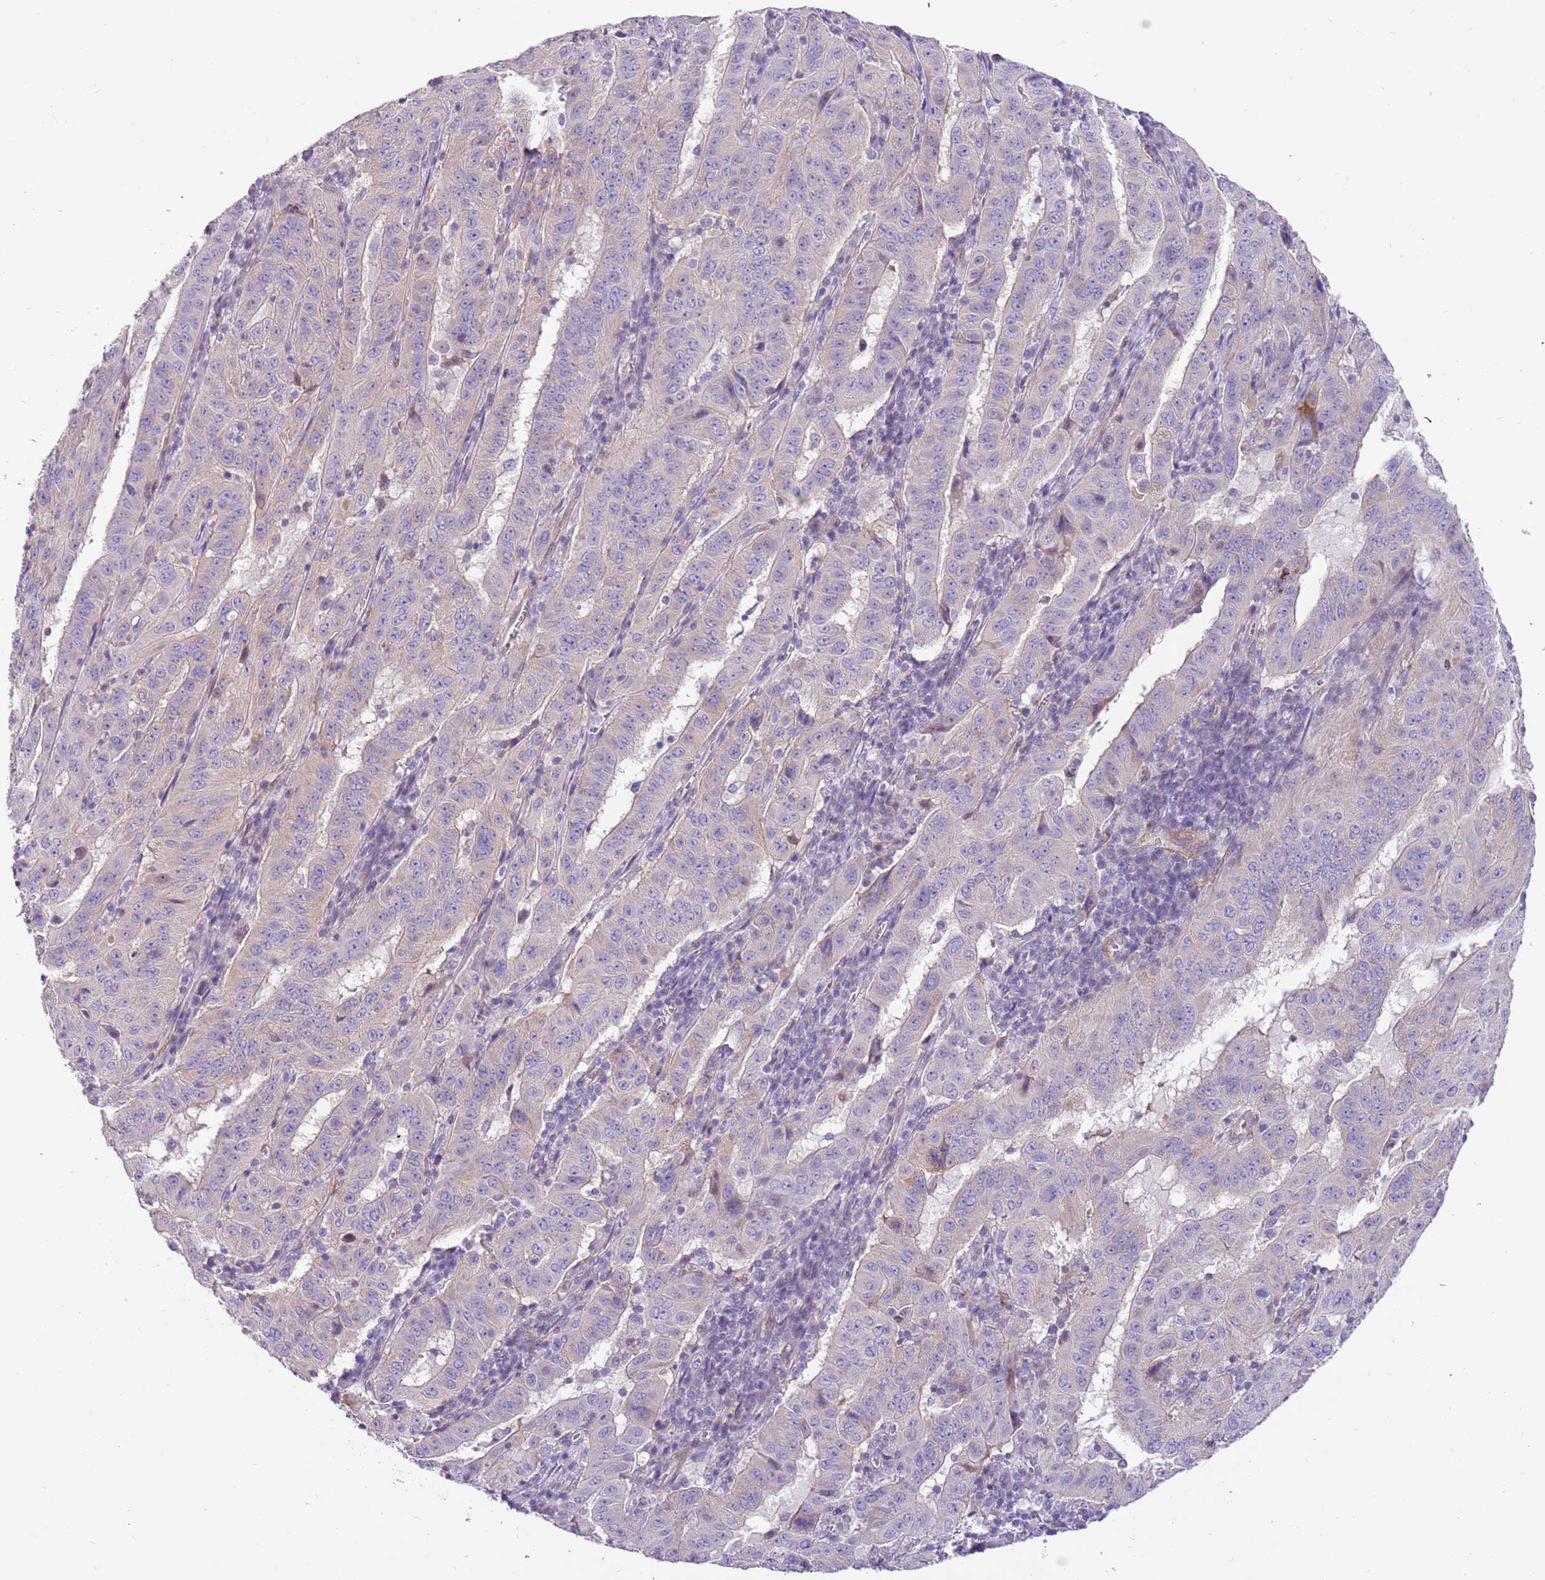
{"staining": {"intensity": "negative", "quantity": "none", "location": "none"}, "tissue": "pancreatic cancer", "cell_type": "Tumor cells", "image_type": "cancer", "snomed": [{"axis": "morphology", "description": "Adenocarcinoma, NOS"}, {"axis": "topography", "description": "Pancreas"}], "caption": "There is no significant positivity in tumor cells of pancreatic adenocarcinoma. (Stains: DAB (3,3'-diaminobenzidine) IHC with hematoxylin counter stain, Microscopy: brightfield microscopy at high magnification).", "gene": "SERINC3", "patient": {"sex": "male", "age": 63}}